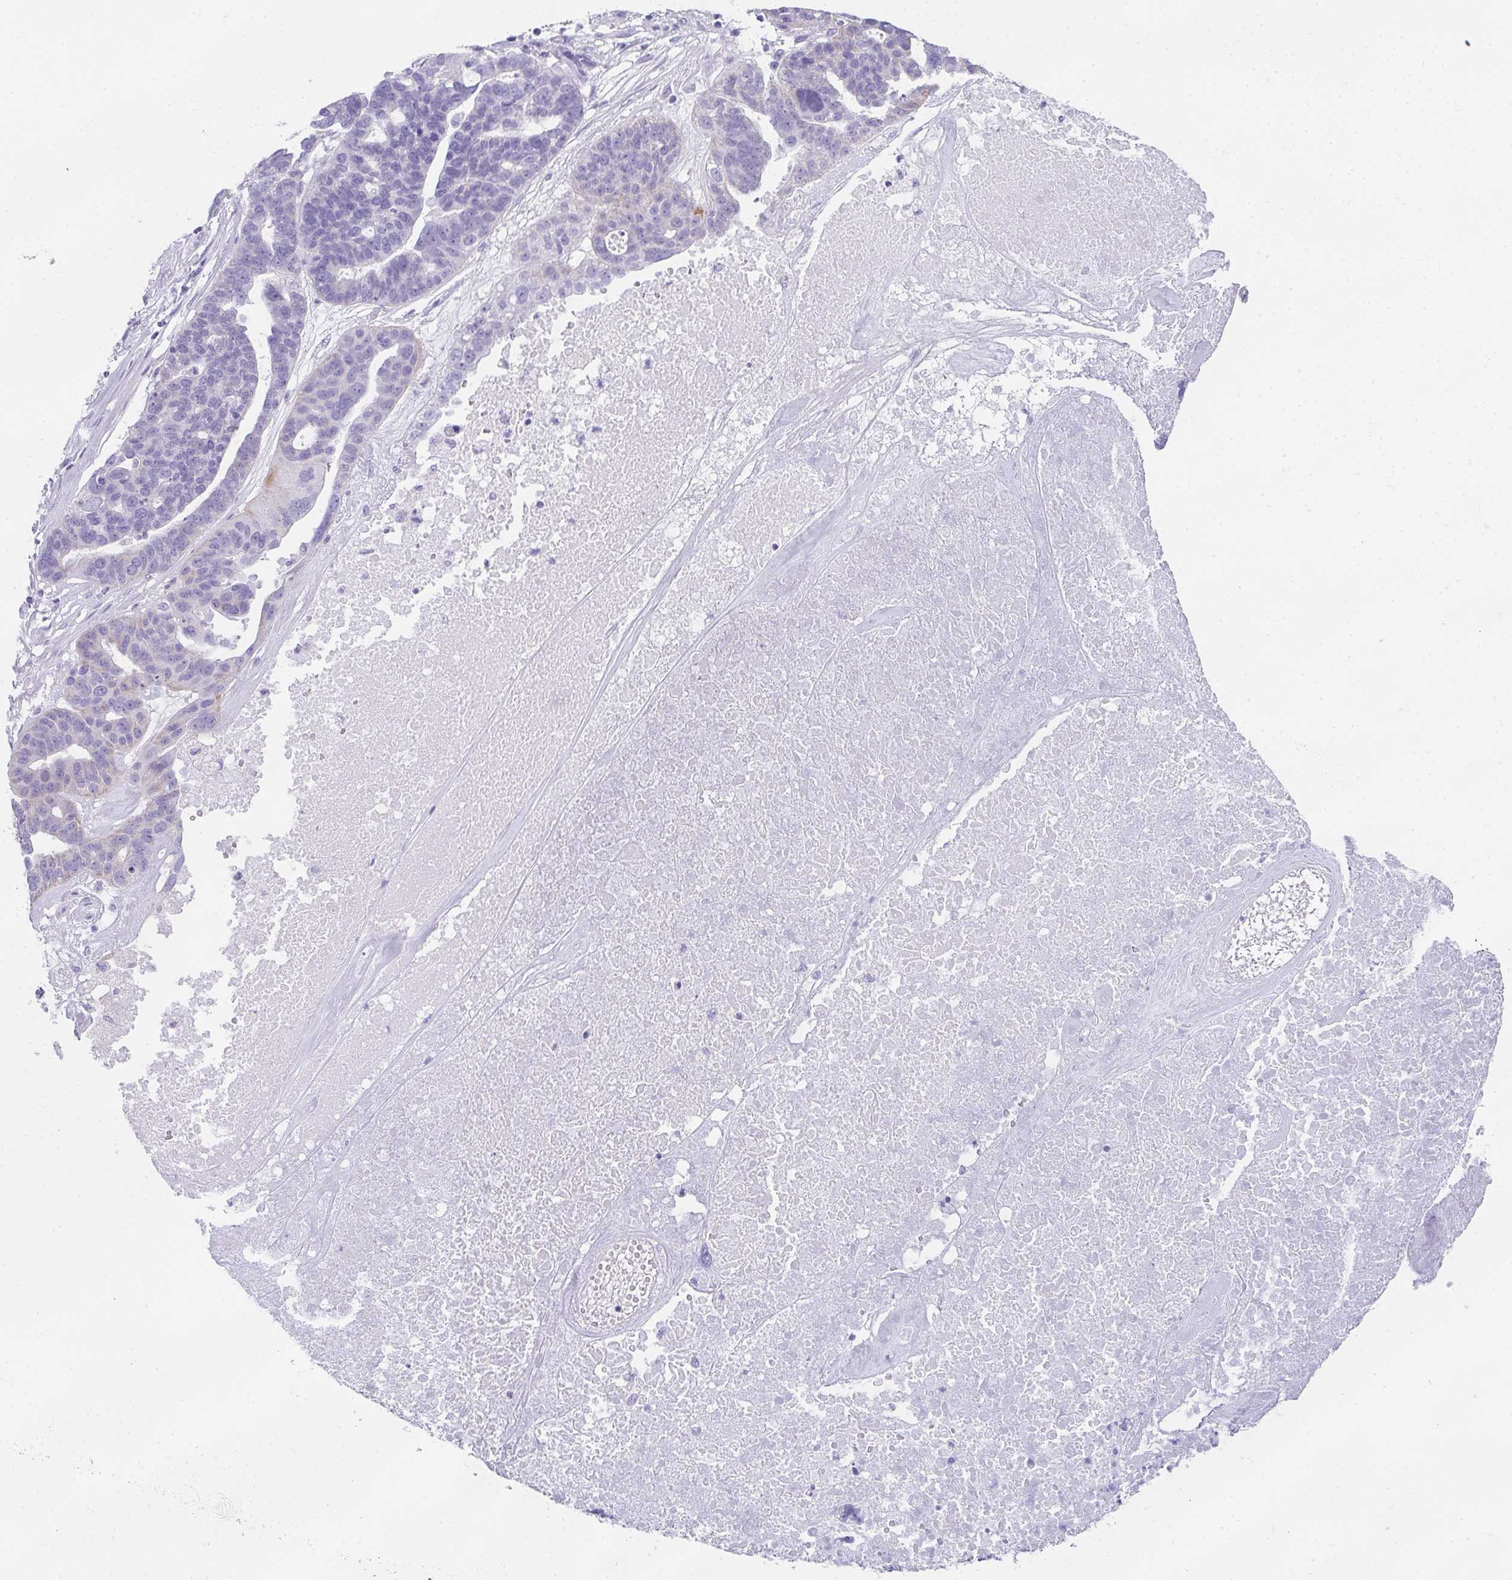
{"staining": {"intensity": "negative", "quantity": "none", "location": "none"}, "tissue": "ovarian cancer", "cell_type": "Tumor cells", "image_type": "cancer", "snomed": [{"axis": "morphology", "description": "Cystadenocarcinoma, serous, NOS"}, {"axis": "topography", "description": "Ovary"}], "caption": "Protein analysis of ovarian cancer (serous cystadenocarcinoma) reveals no significant expression in tumor cells.", "gene": "RLF", "patient": {"sex": "female", "age": 59}}